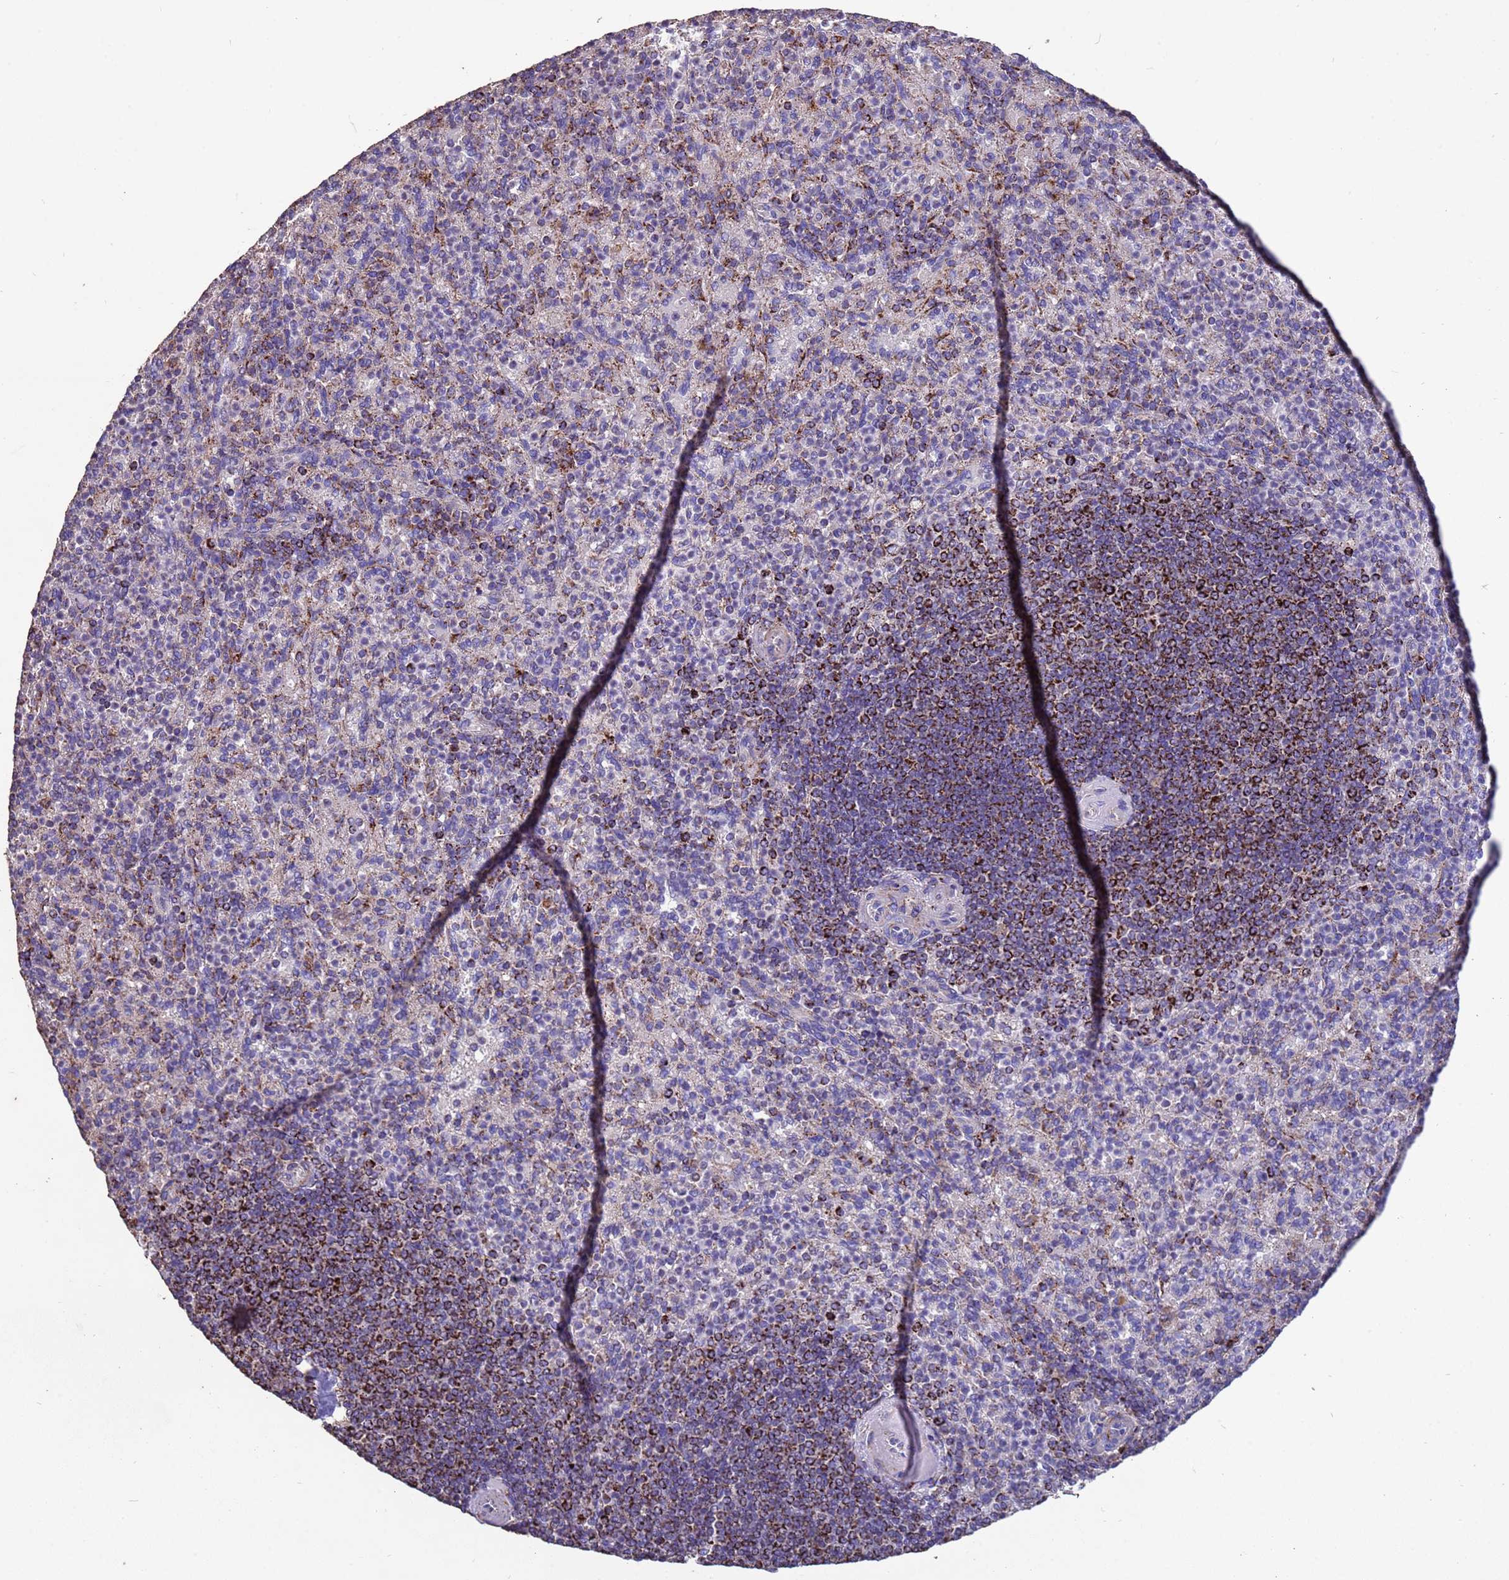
{"staining": {"intensity": "moderate", "quantity": "<25%", "location": "cytoplasmic/membranous"}, "tissue": "spleen", "cell_type": "Cells in red pulp", "image_type": "normal", "snomed": [{"axis": "morphology", "description": "Normal tissue, NOS"}, {"axis": "topography", "description": "Spleen"}], "caption": "This histopathology image exhibits unremarkable spleen stained with immunohistochemistry to label a protein in brown. The cytoplasmic/membranous of cells in red pulp show moderate positivity for the protein. Nuclei are counter-stained blue.", "gene": "ZNFX1", "patient": {"sex": "female", "age": 74}}